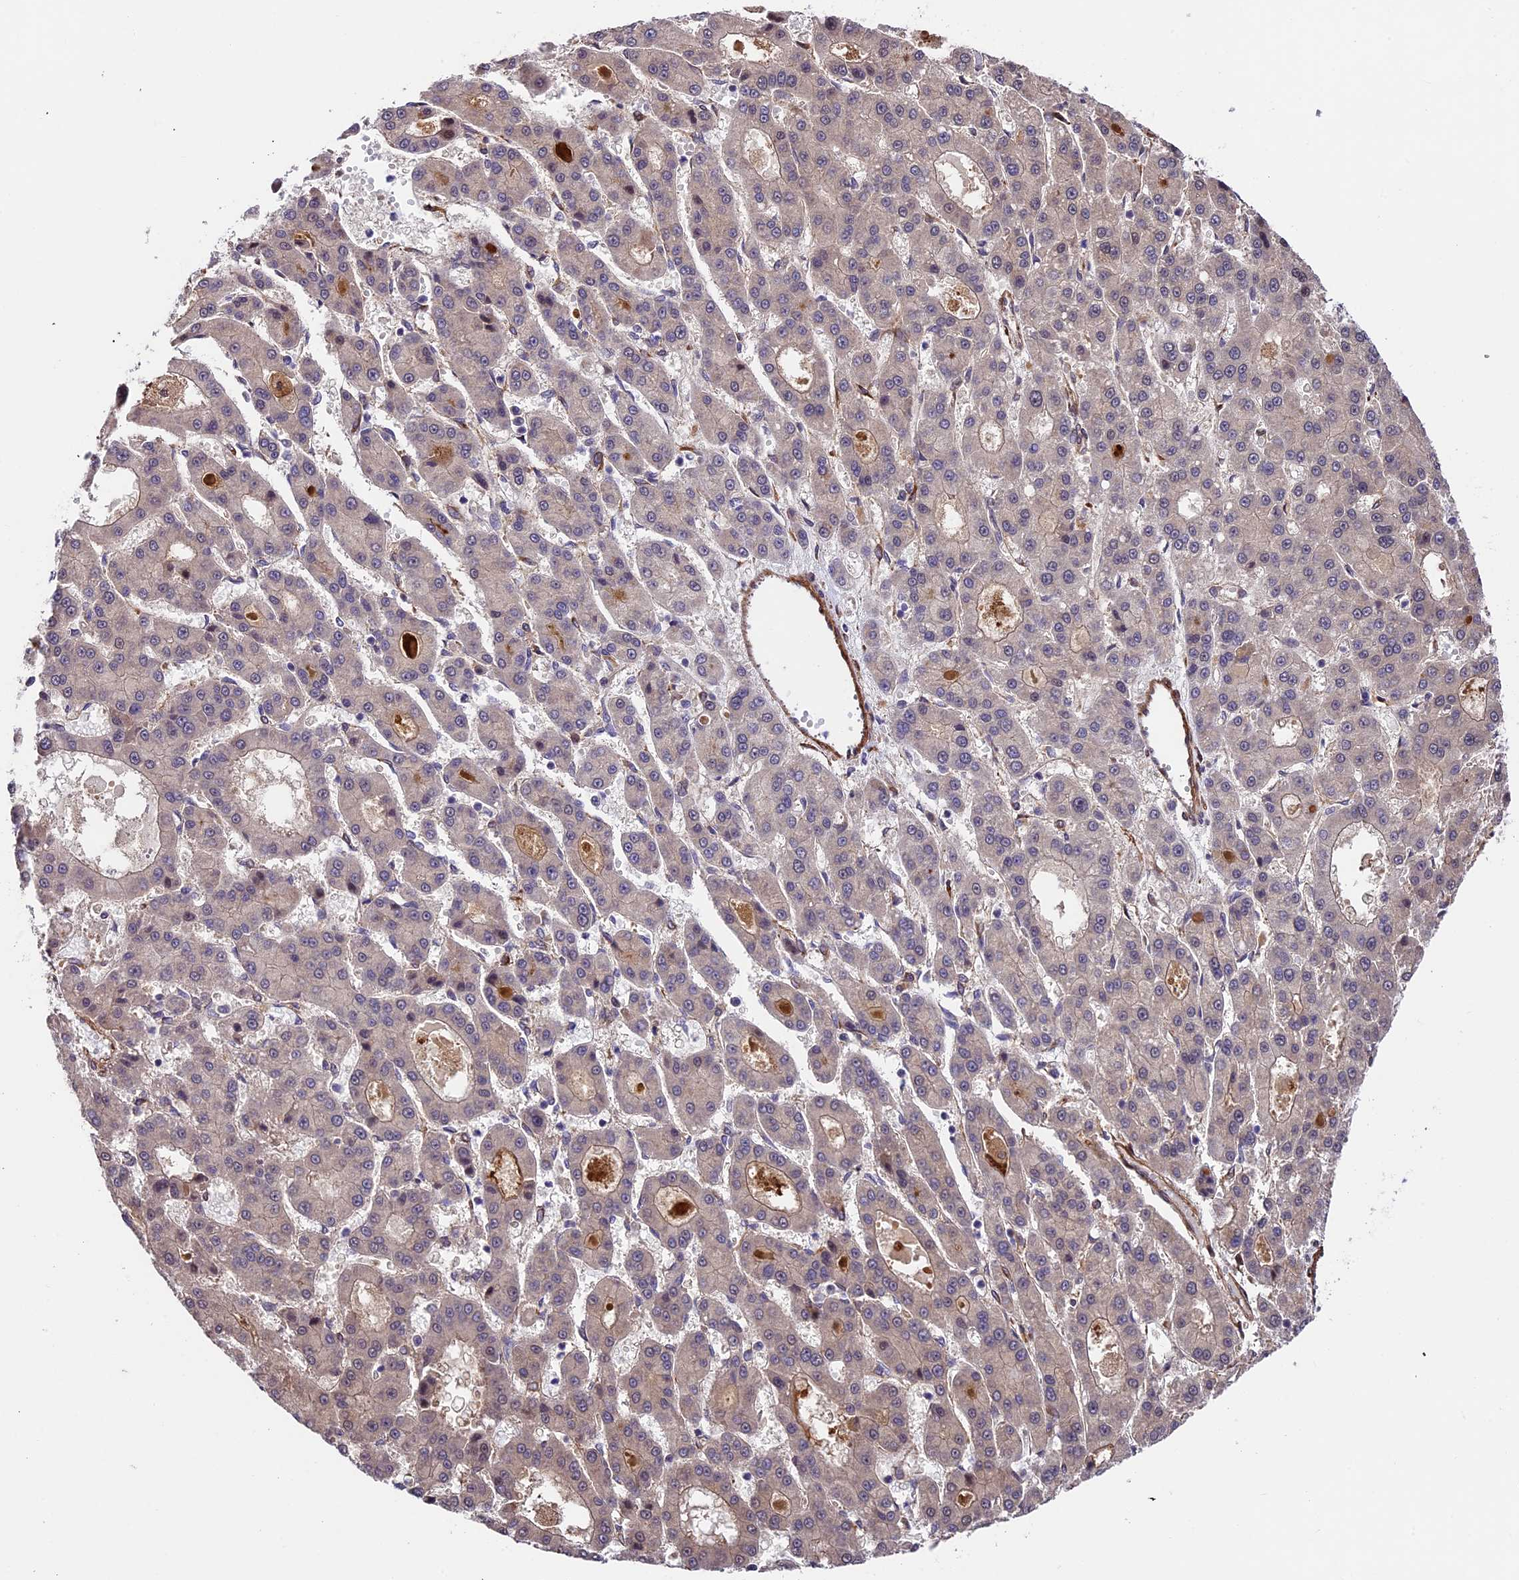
{"staining": {"intensity": "weak", "quantity": "25%-75%", "location": "cytoplasmic/membranous"}, "tissue": "liver cancer", "cell_type": "Tumor cells", "image_type": "cancer", "snomed": [{"axis": "morphology", "description": "Carcinoma, Hepatocellular, NOS"}, {"axis": "topography", "description": "Liver"}], "caption": "Liver cancer stained for a protein (brown) displays weak cytoplasmic/membranous positive staining in approximately 25%-75% of tumor cells.", "gene": "LSM7", "patient": {"sex": "male", "age": 70}}